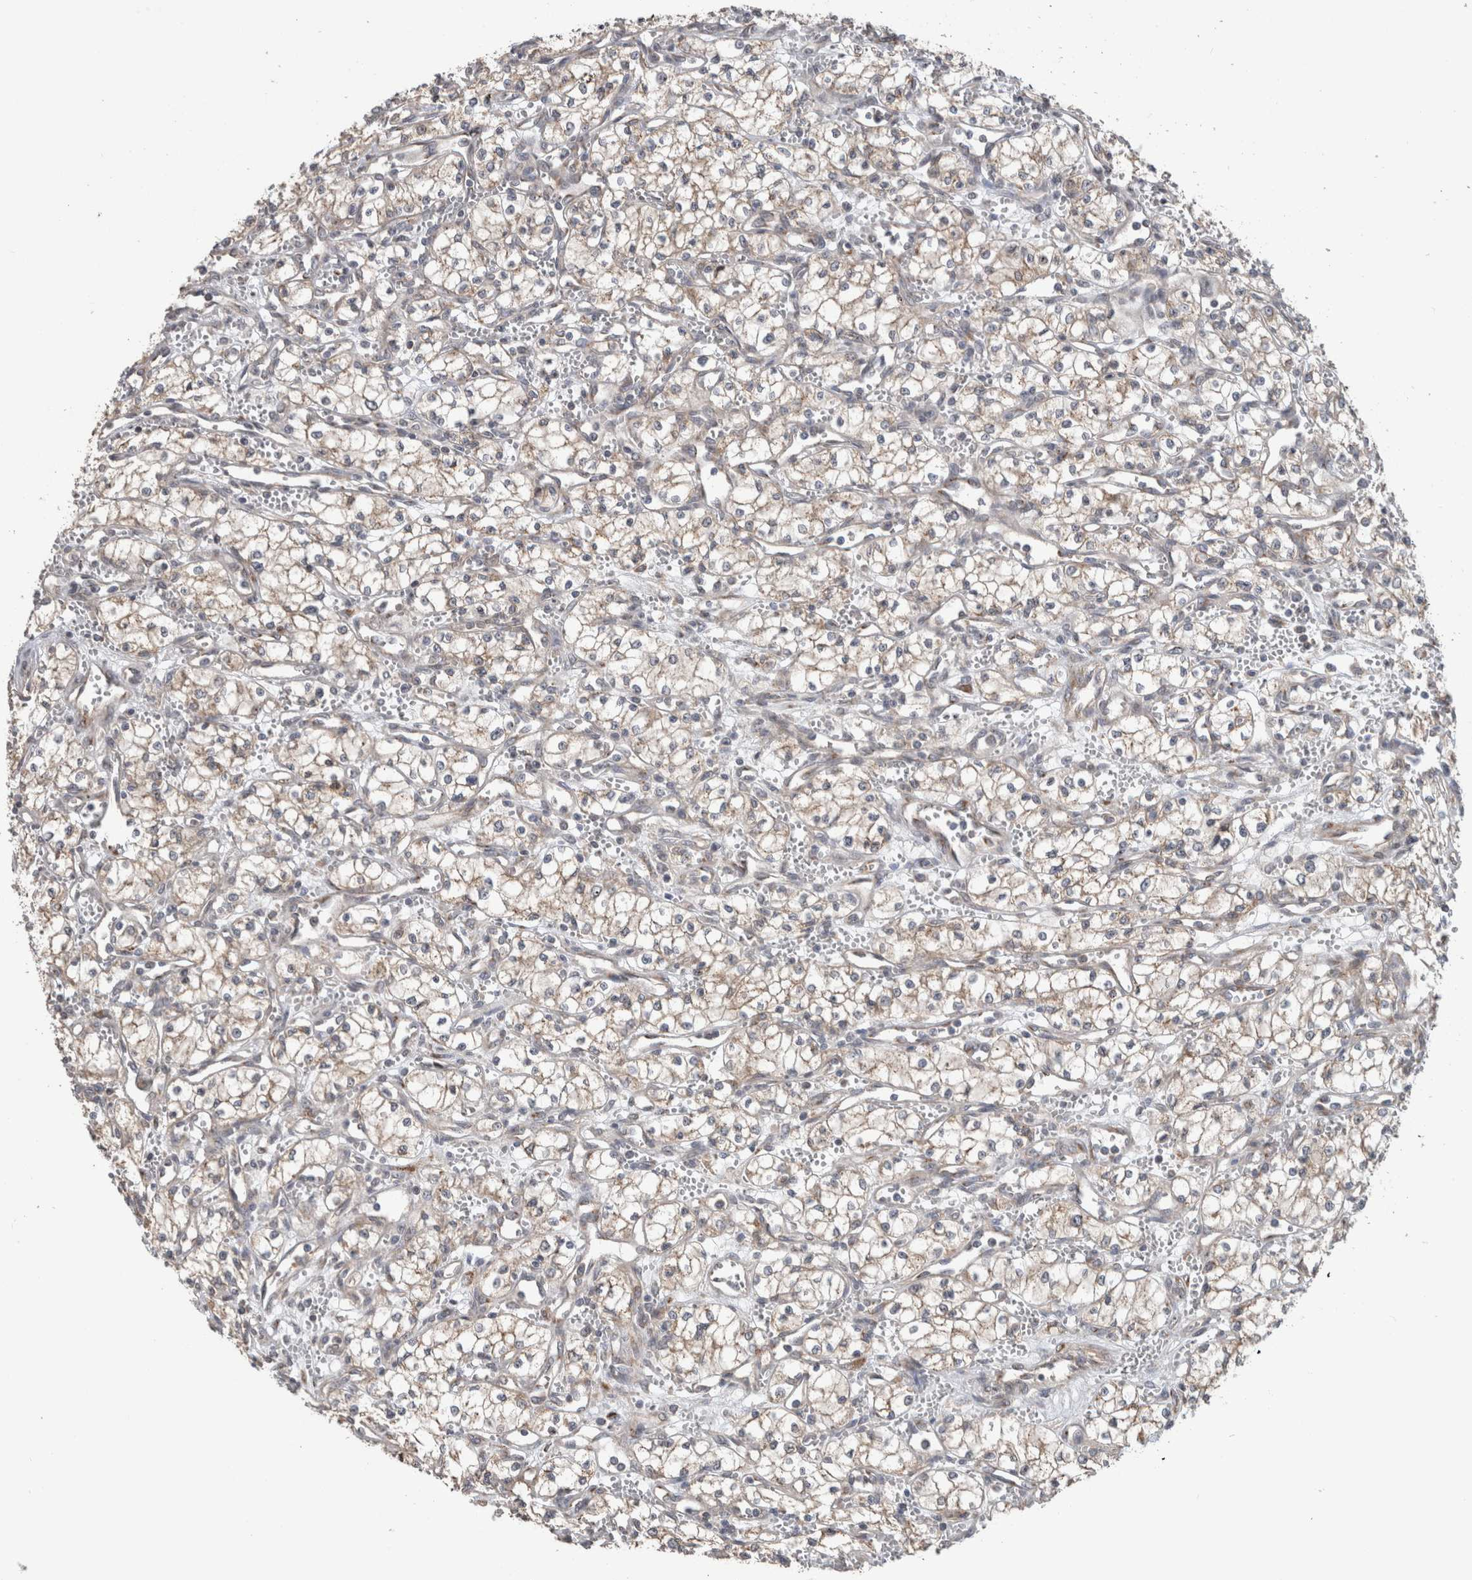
{"staining": {"intensity": "weak", "quantity": "25%-75%", "location": "cytoplasmic/membranous"}, "tissue": "renal cancer", "cell_type": "Tumor cells", "image_type": "cancer", "snomed": [{"axis": "morphology", "description": "Adenocarcinoma, NOS"}, {"axis": "topography", "description": "Kidney"}], "caption": "IHC micrograph of neoplastic tissue: human renal adenocarcinoma stained using immunohistochemistry (IHC) displays low levels of weak protein expression localized specifically in the cytoplasmic/membranous of tumor cells, appearing as a cytoplasmic/membranous brown color.", "gene": "TRIM5", "patient": {"sex": "male", "age": 59}}